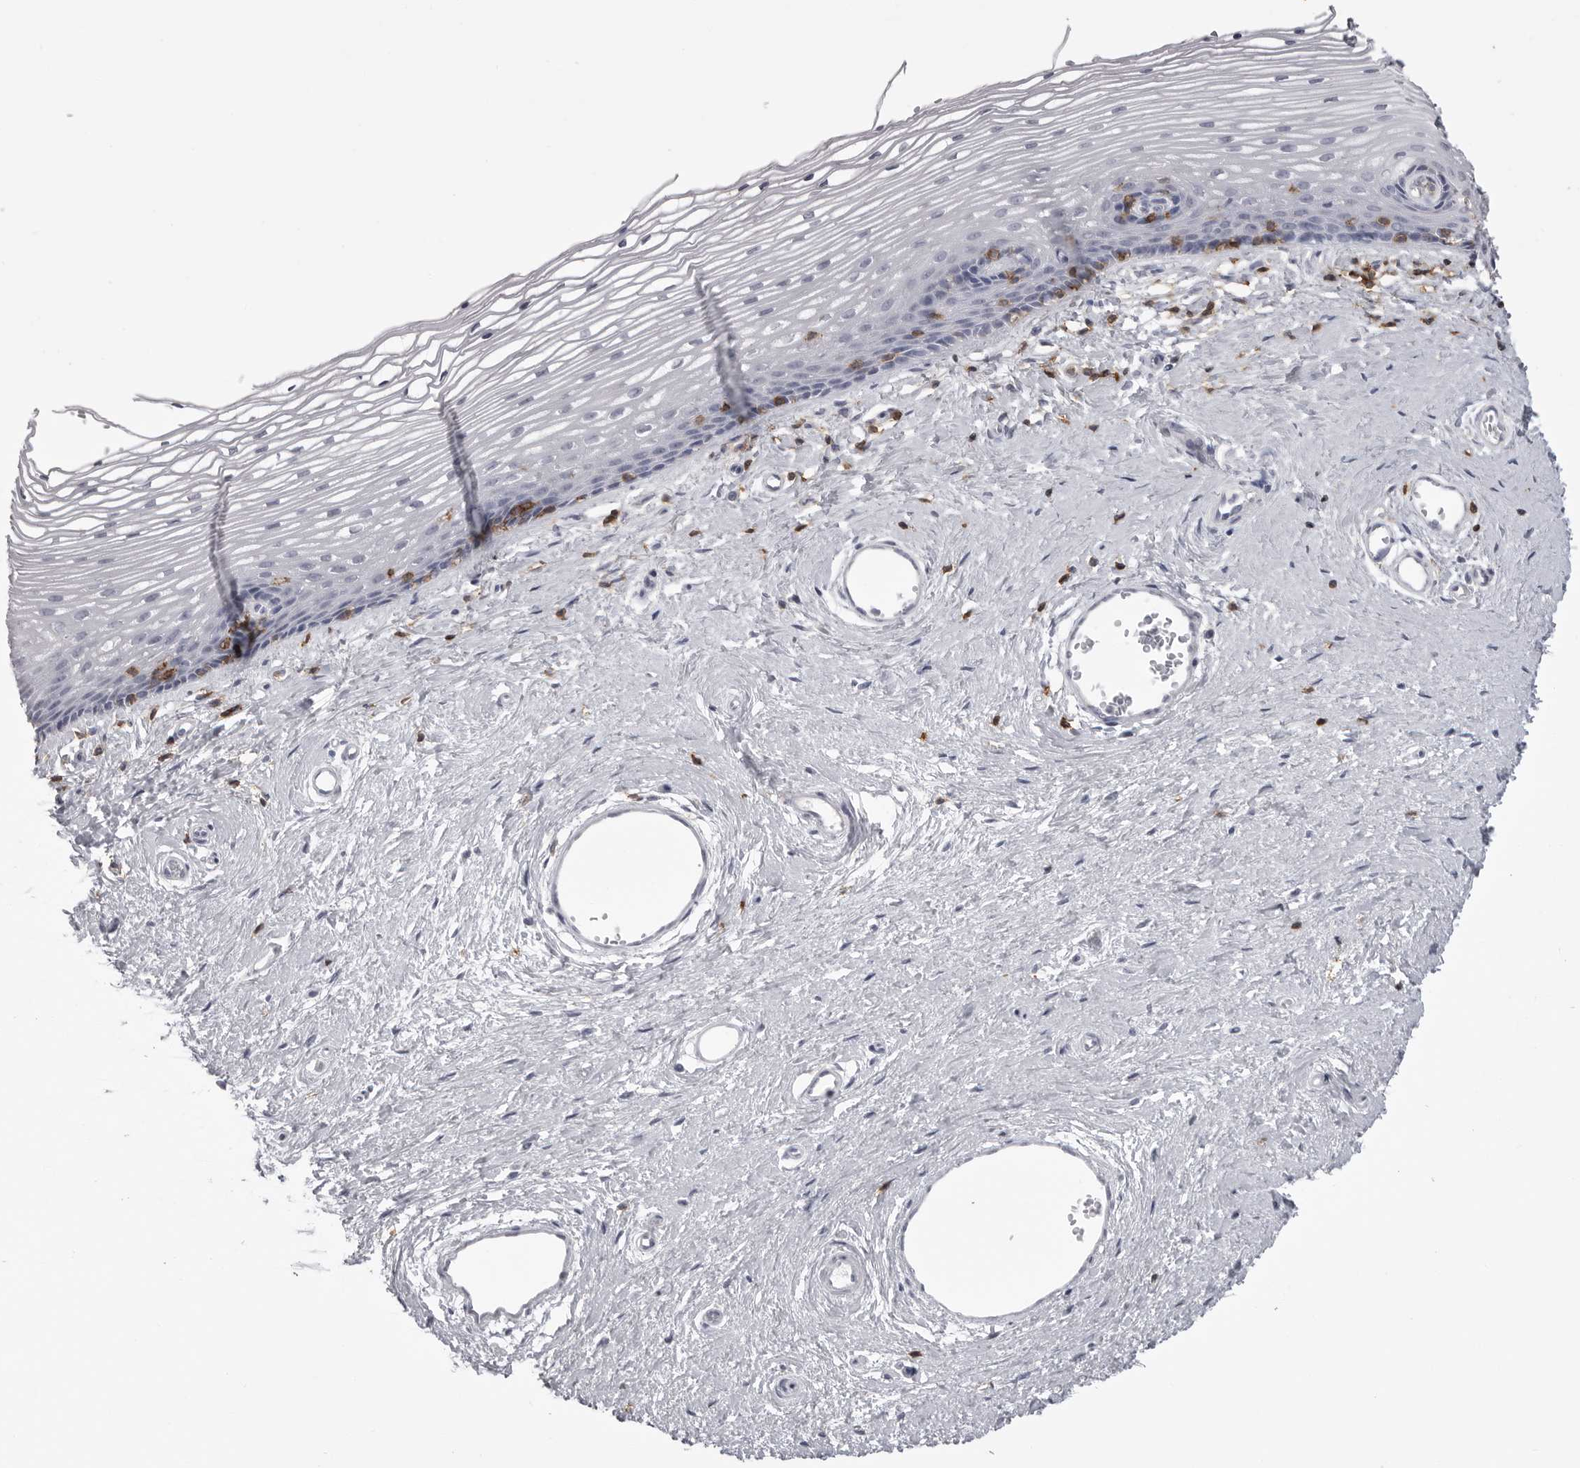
{"staining": {"intensity": "negative", "quantity": "none", "location": "none"}, "tissue": "vagina", "cell_type": "Squamous epithelial cells", "image_type": "normal", "snomed": [{"axis": "morphology", "description": "Normal tissue, NOS"}, {"axis": "topography", "description": "Vagina"}], "caption": "IHC of benign human vagina exhibits no expression in squamous epithelial cells.", "gene": "ITGAL", "patient": {"sex": "female", "age": 46}}